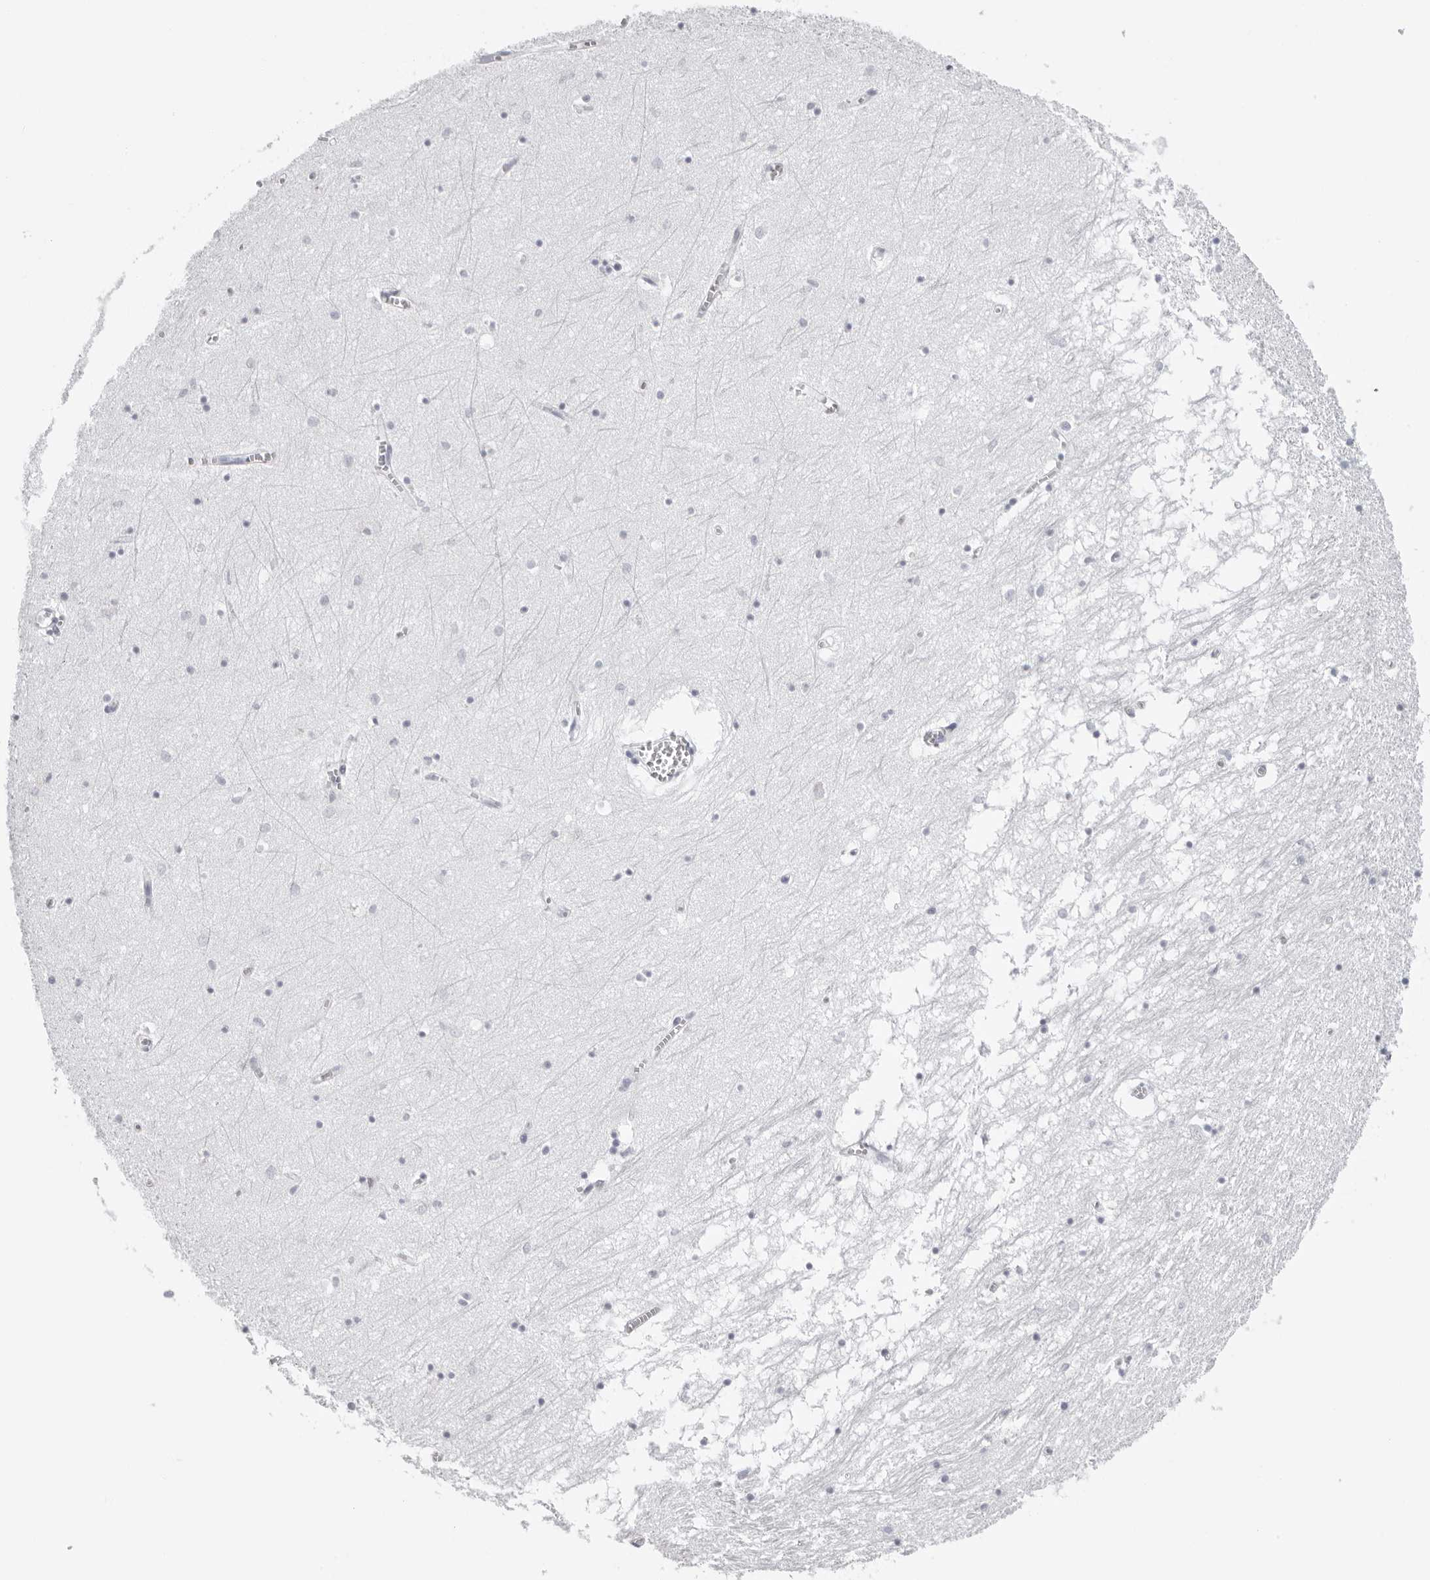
{"staining": {"intensity": "negative", "quantity": "none", "location": "none"}, "tissue": "hippocampus", "cell_type": "Glial cells", "image_type": "normal", "snomed": [{"axis": "morphology", "description": "Normal tissue, NOS"}, {"axis": "topography", "description": "Hippocampus"}], "caption": "Immunohistochemistry (IHC) image of benign hippocampus: human hippocampus stained with DAB shows no significant protein staining in glial cells.", "gene": "INSL3", "patient": {"sex": "male", "age": 70}}